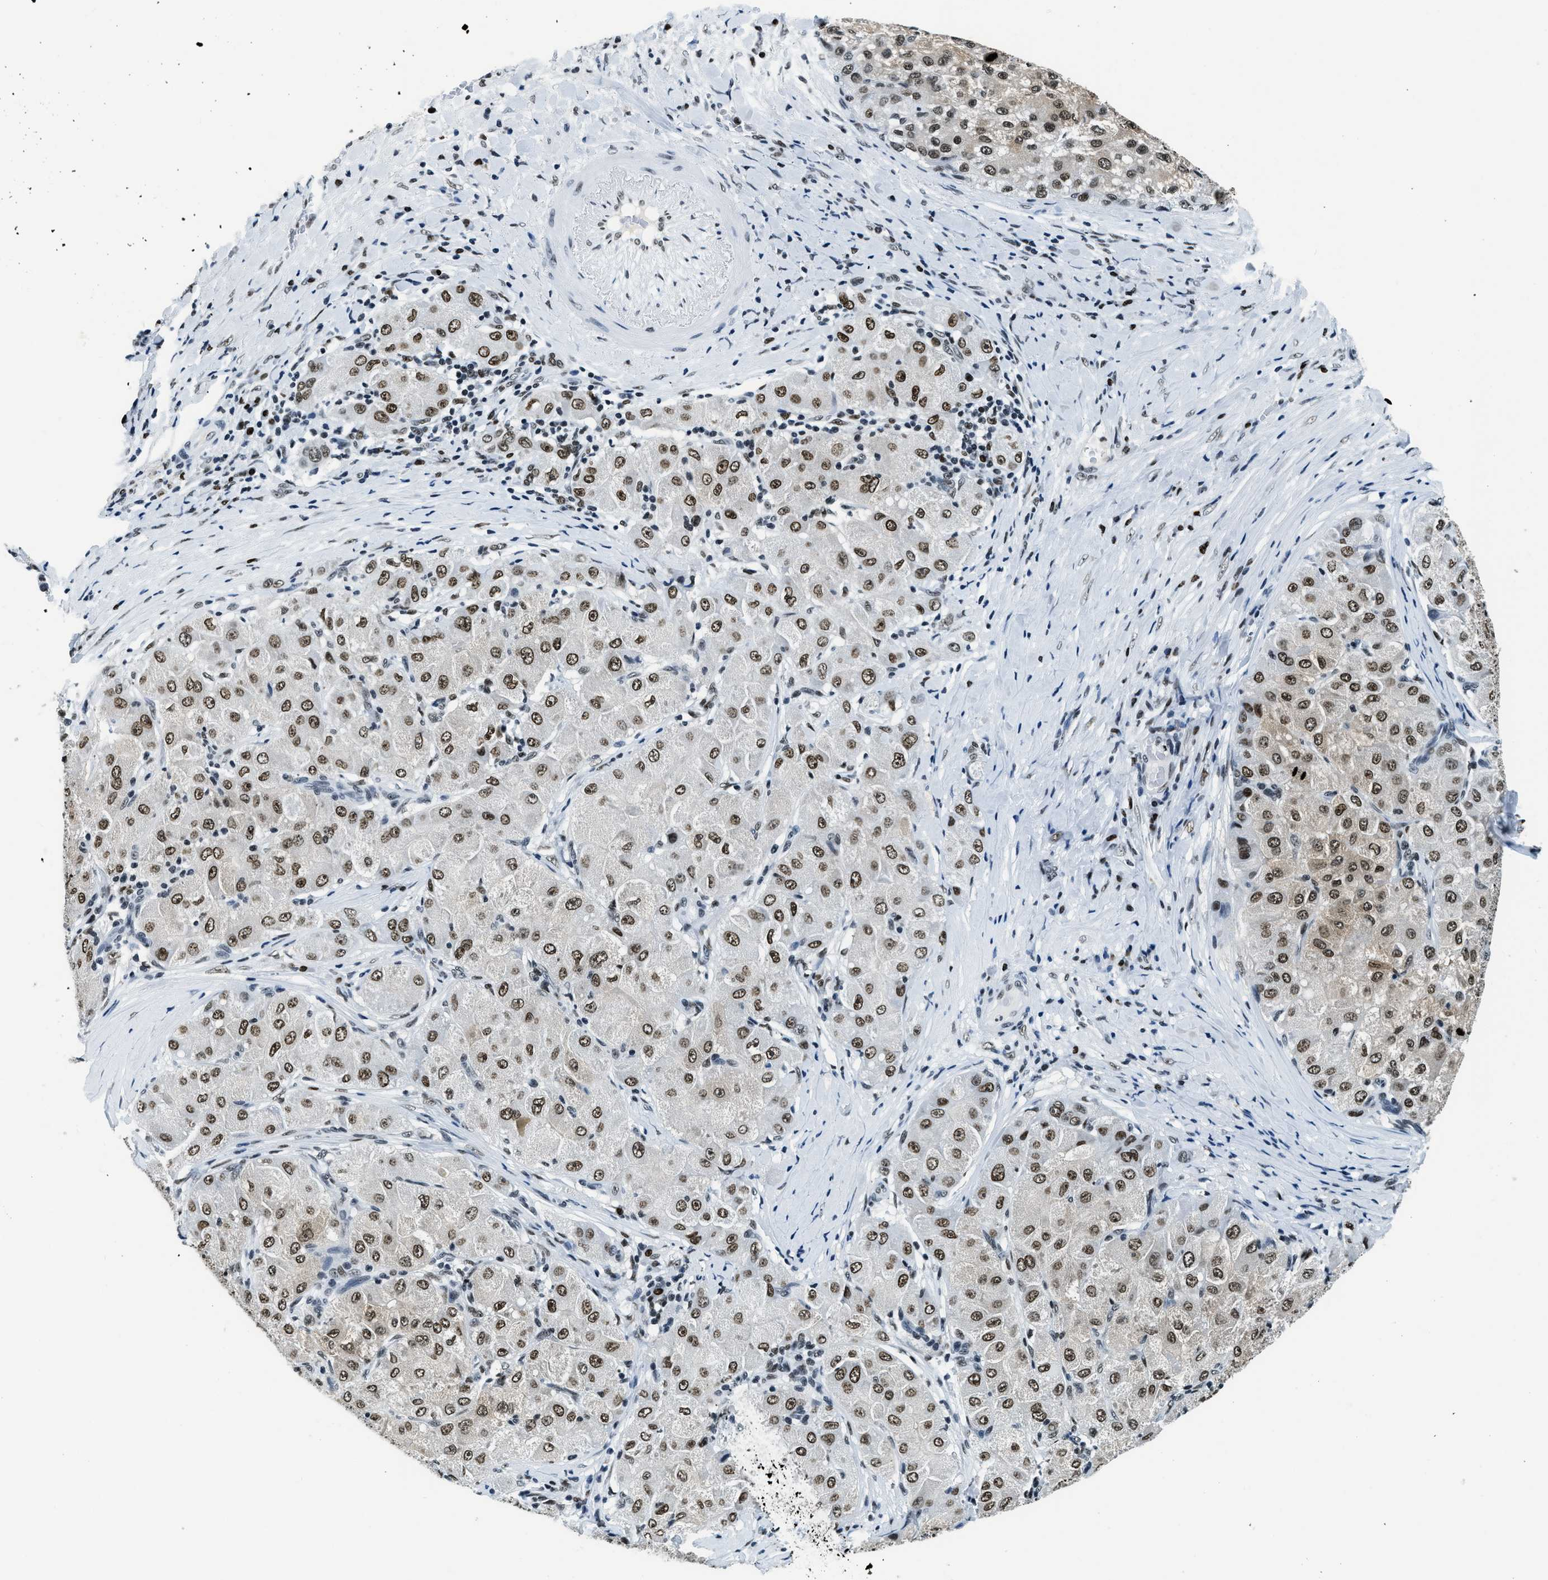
{"staining": {"intensity": "moderate", "quantity": ">75%", "location": "nuclear"}, "tissue": "liver cancer", "cell_type": "Tumor cells", "image_type": "cancer", "snomed": [{"axis": "morphology", "description": "Carcinoma, Hepatocellular, NOS"}, {"axis": "topography", "description": "Liver"}], "caption": "Moderate nuclear staining for a protein is appreciated in approximately >75% of tumor cells of liver hepatocellular carcinoma using IHC.", "gene": "TOP1", "patient": {"sex": "male", "age": 80}}